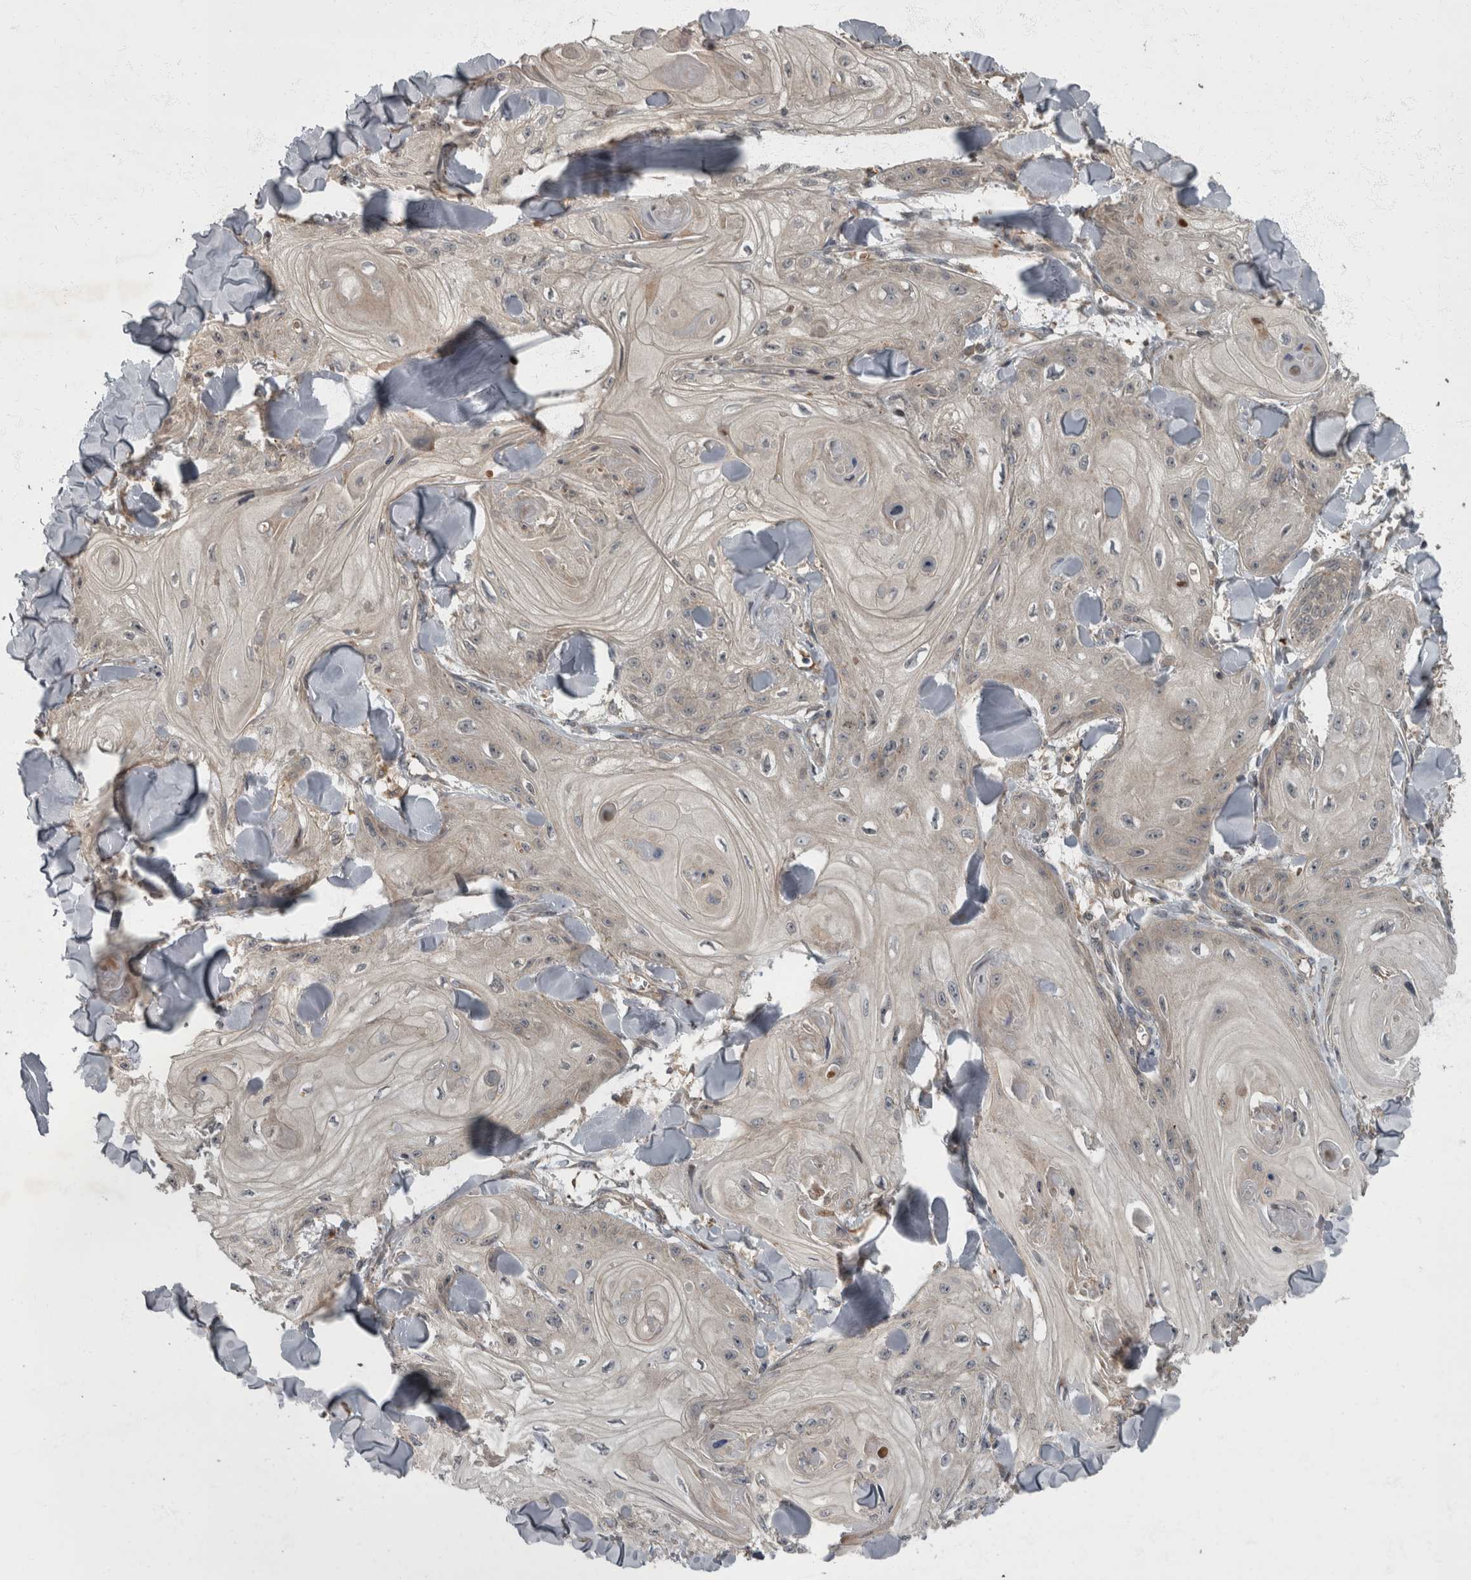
{"staining": {"intensity": "negative", "quantity": "none", "location": "none"}, "tissue": "skin cancer", "cell_type": "Tumor cells", "image_type": "cancer", "snomed": [{"axis": "morphology", "description": "Squamous cell carcinoma, NOS"}, {"axis": "topography", "description": "Skin"}], "caption": "There is no significant expression in tumor cells of skin cancer (squamous cell carcinoma).", "gene": "VEGFD", "patient": {"sex": "male", "age": 74}}